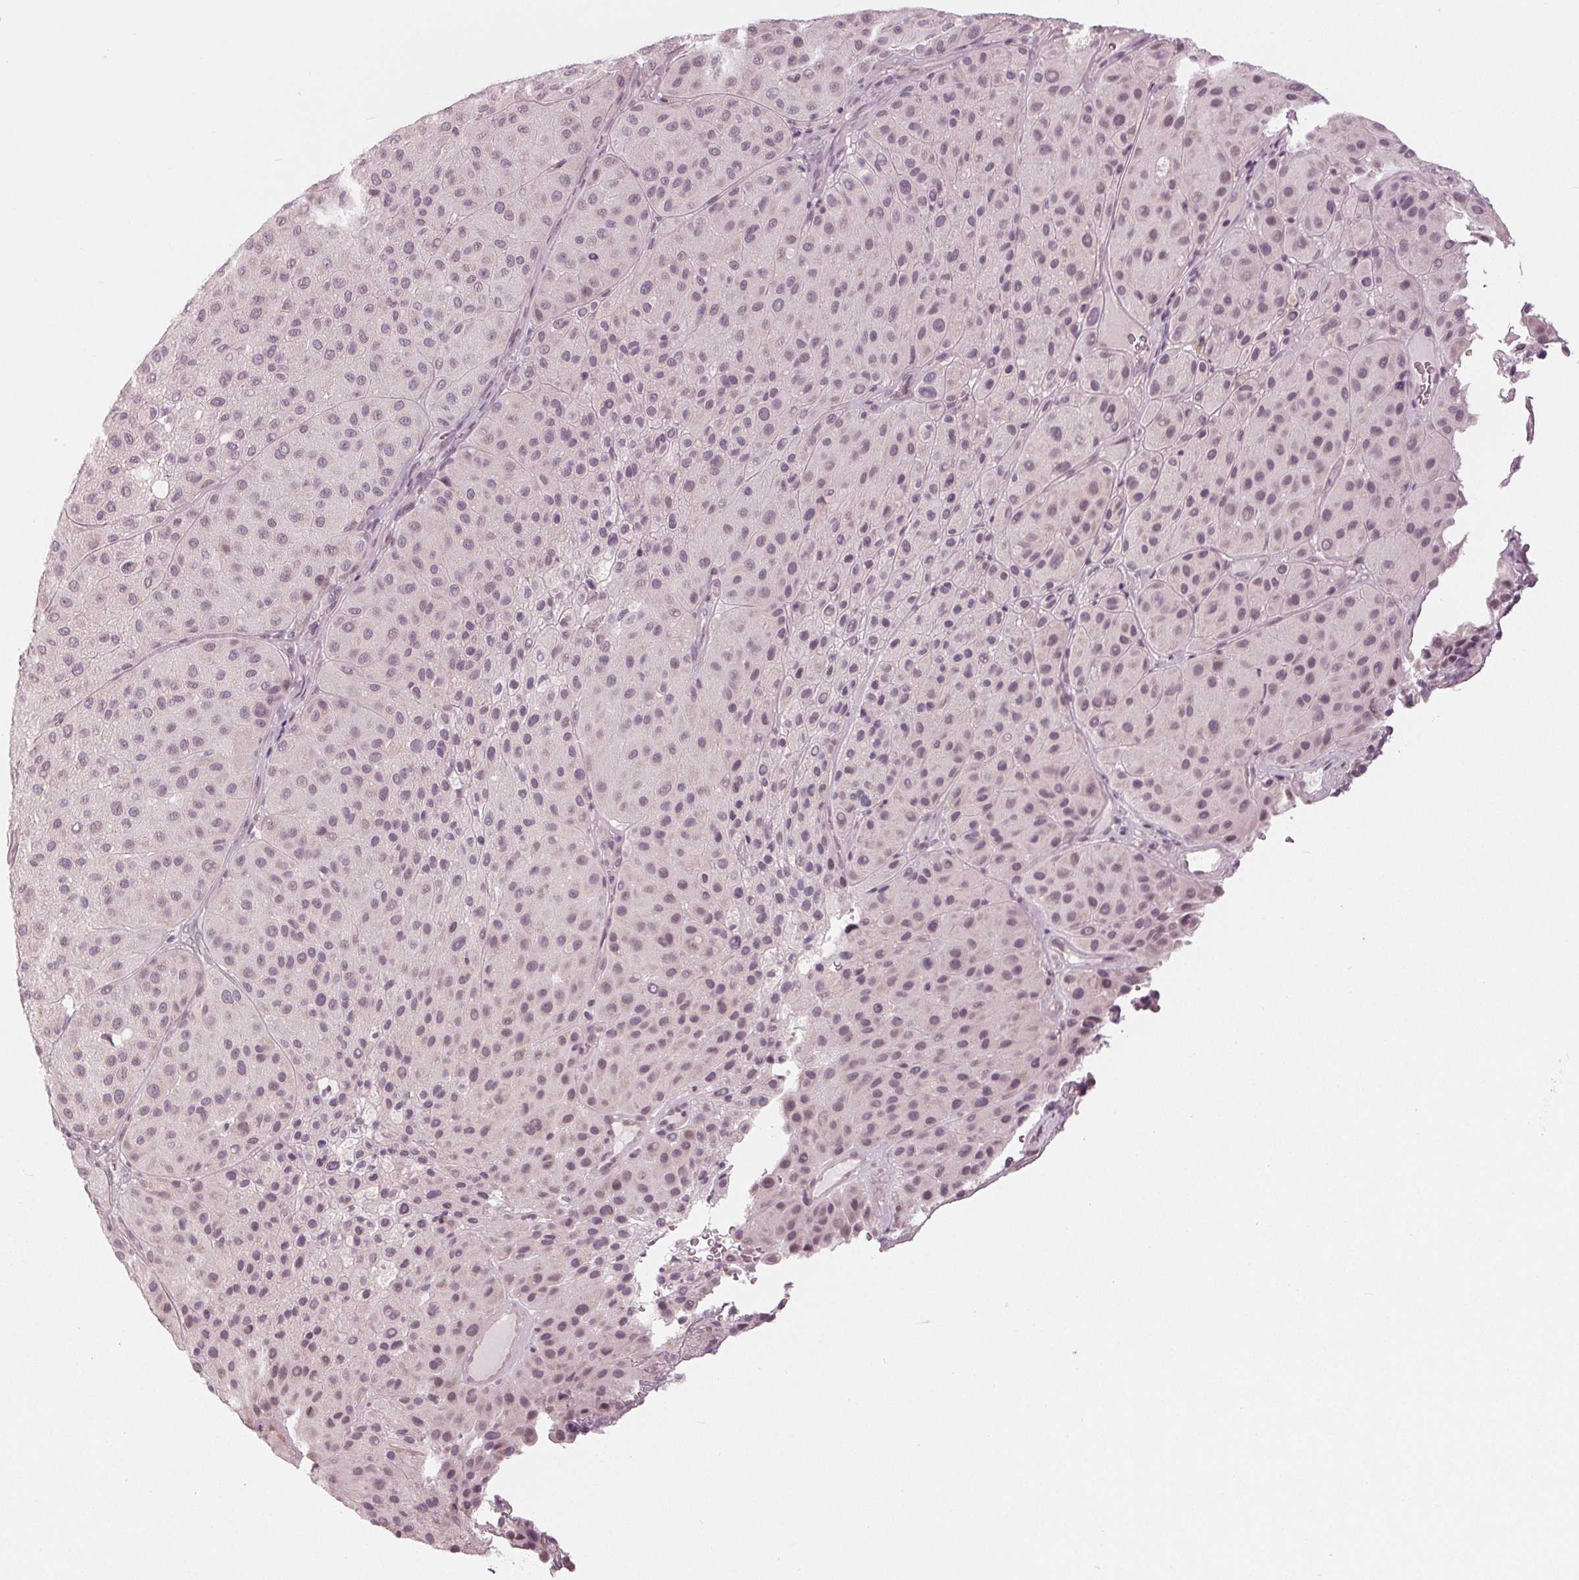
{"staining": {"intensity": "negative", "quantity": "none", "location": "none"}, "tissue": "melanoma", "cell_type": "Tumor cells", "image_type": "cancer", "snomed": [{"axis": "morphology", "description": "Malignant melanoma, Metastatic site"}, {"axis": "topography", "description": "Smooth muscle"}], "caption": "The image demonstrates no significant staining in tumor cells of melanoma.", "gene": "ADPRHL1", "patient": {"sex": "male", "age": 41}}